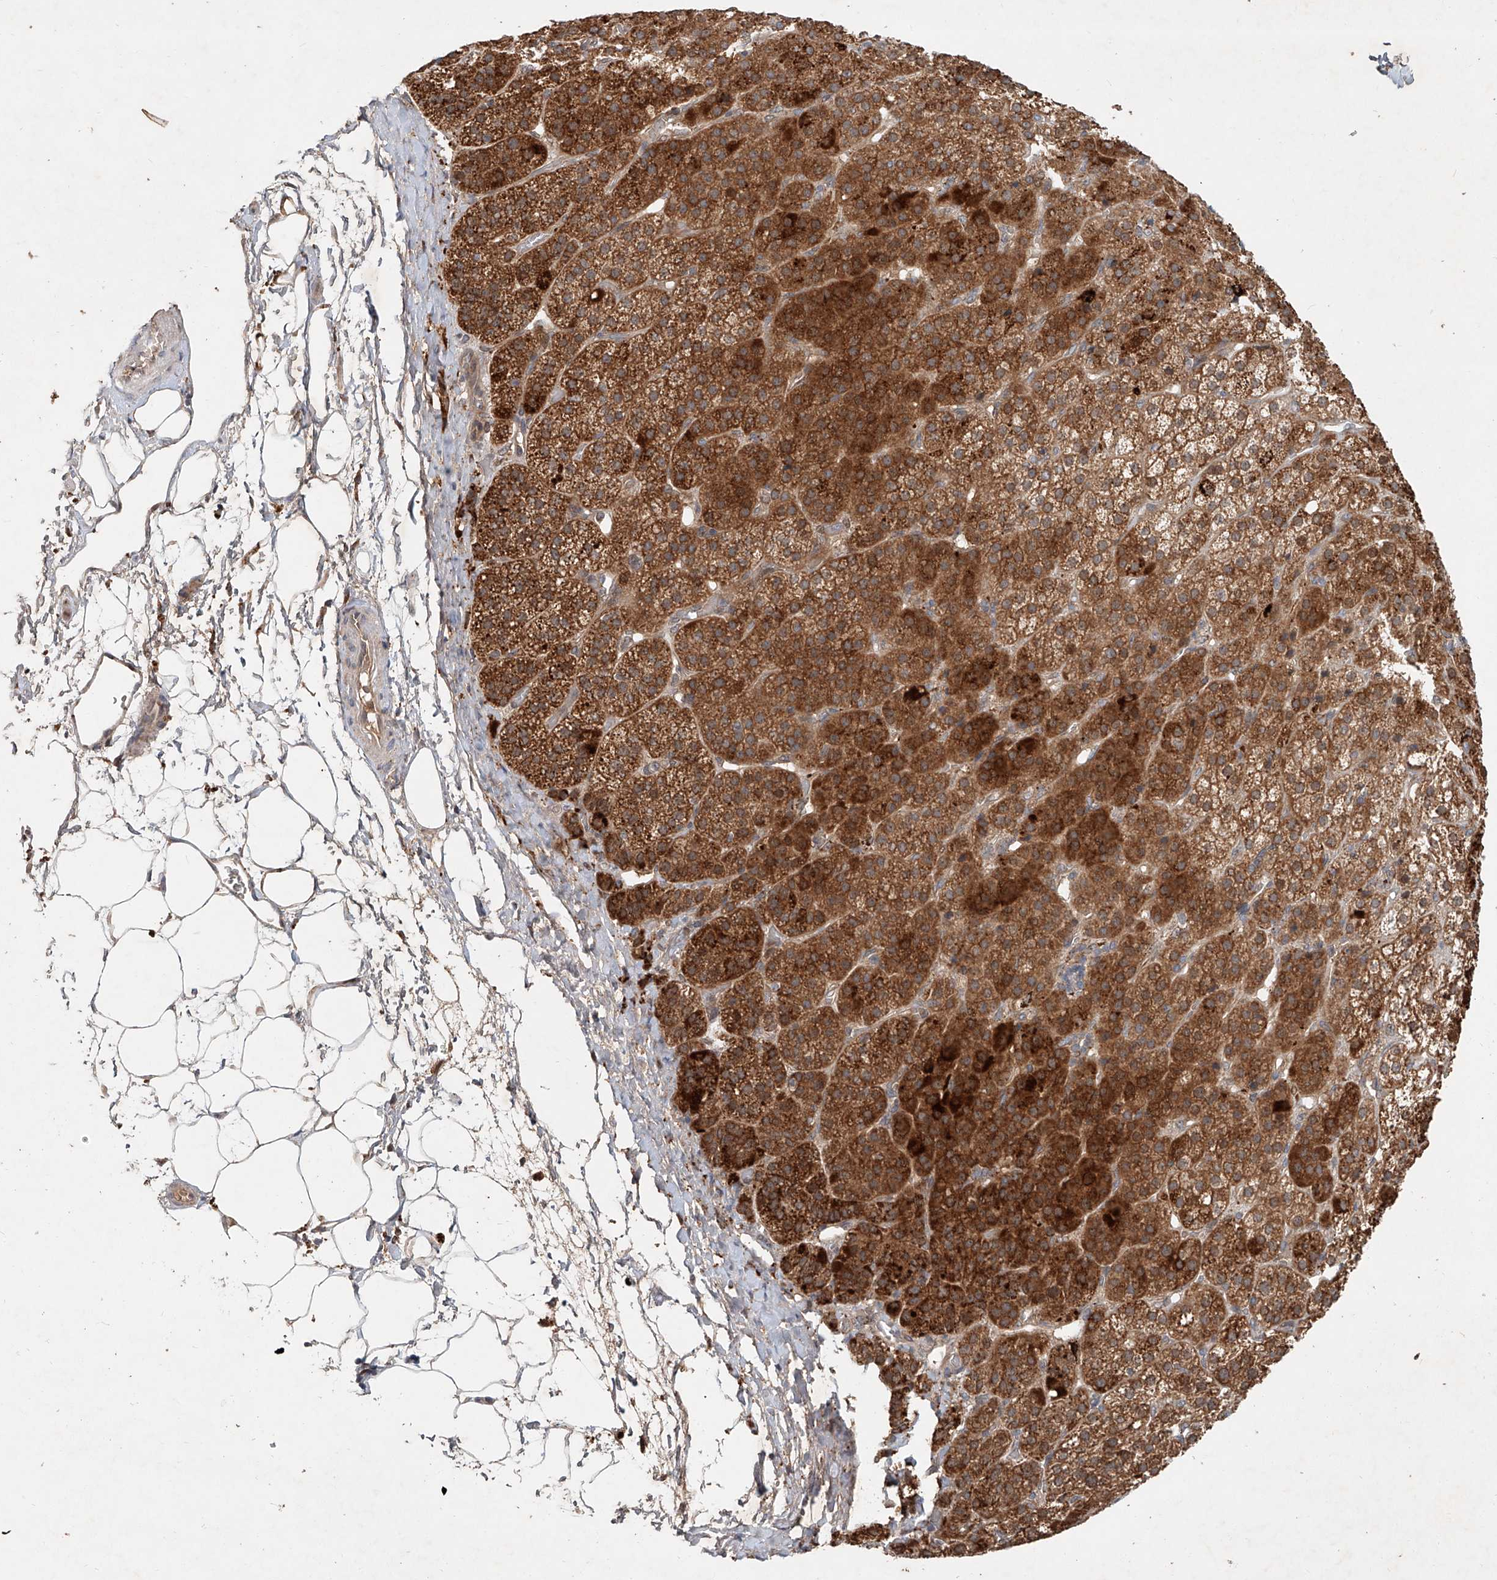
{"staining": {"intensity": "strong", "quantity": ">75%", "location": "cytoplasmic/membranous"}, "tissue": "adrenal gland", "cell_type": "Glandular cells", "image_type": "normal", "snomed": [{"axis": "morphology", "description": "Normal tissue, NOS"}, {"axis": "topography", "description": "Adrenal gland"}], "caption": "Brown immunohistochemical staining in unremarkable human adrenal gland demonstrates strong cytoplasmic/membranous expression in about >75% of glandular cells. Using DAB (brown) and hematoxylin (blue) stains, captured at high magnification using brightfield microscopy.", "gene": "IER5", "patient": {"sex": "female", "age": 57}}